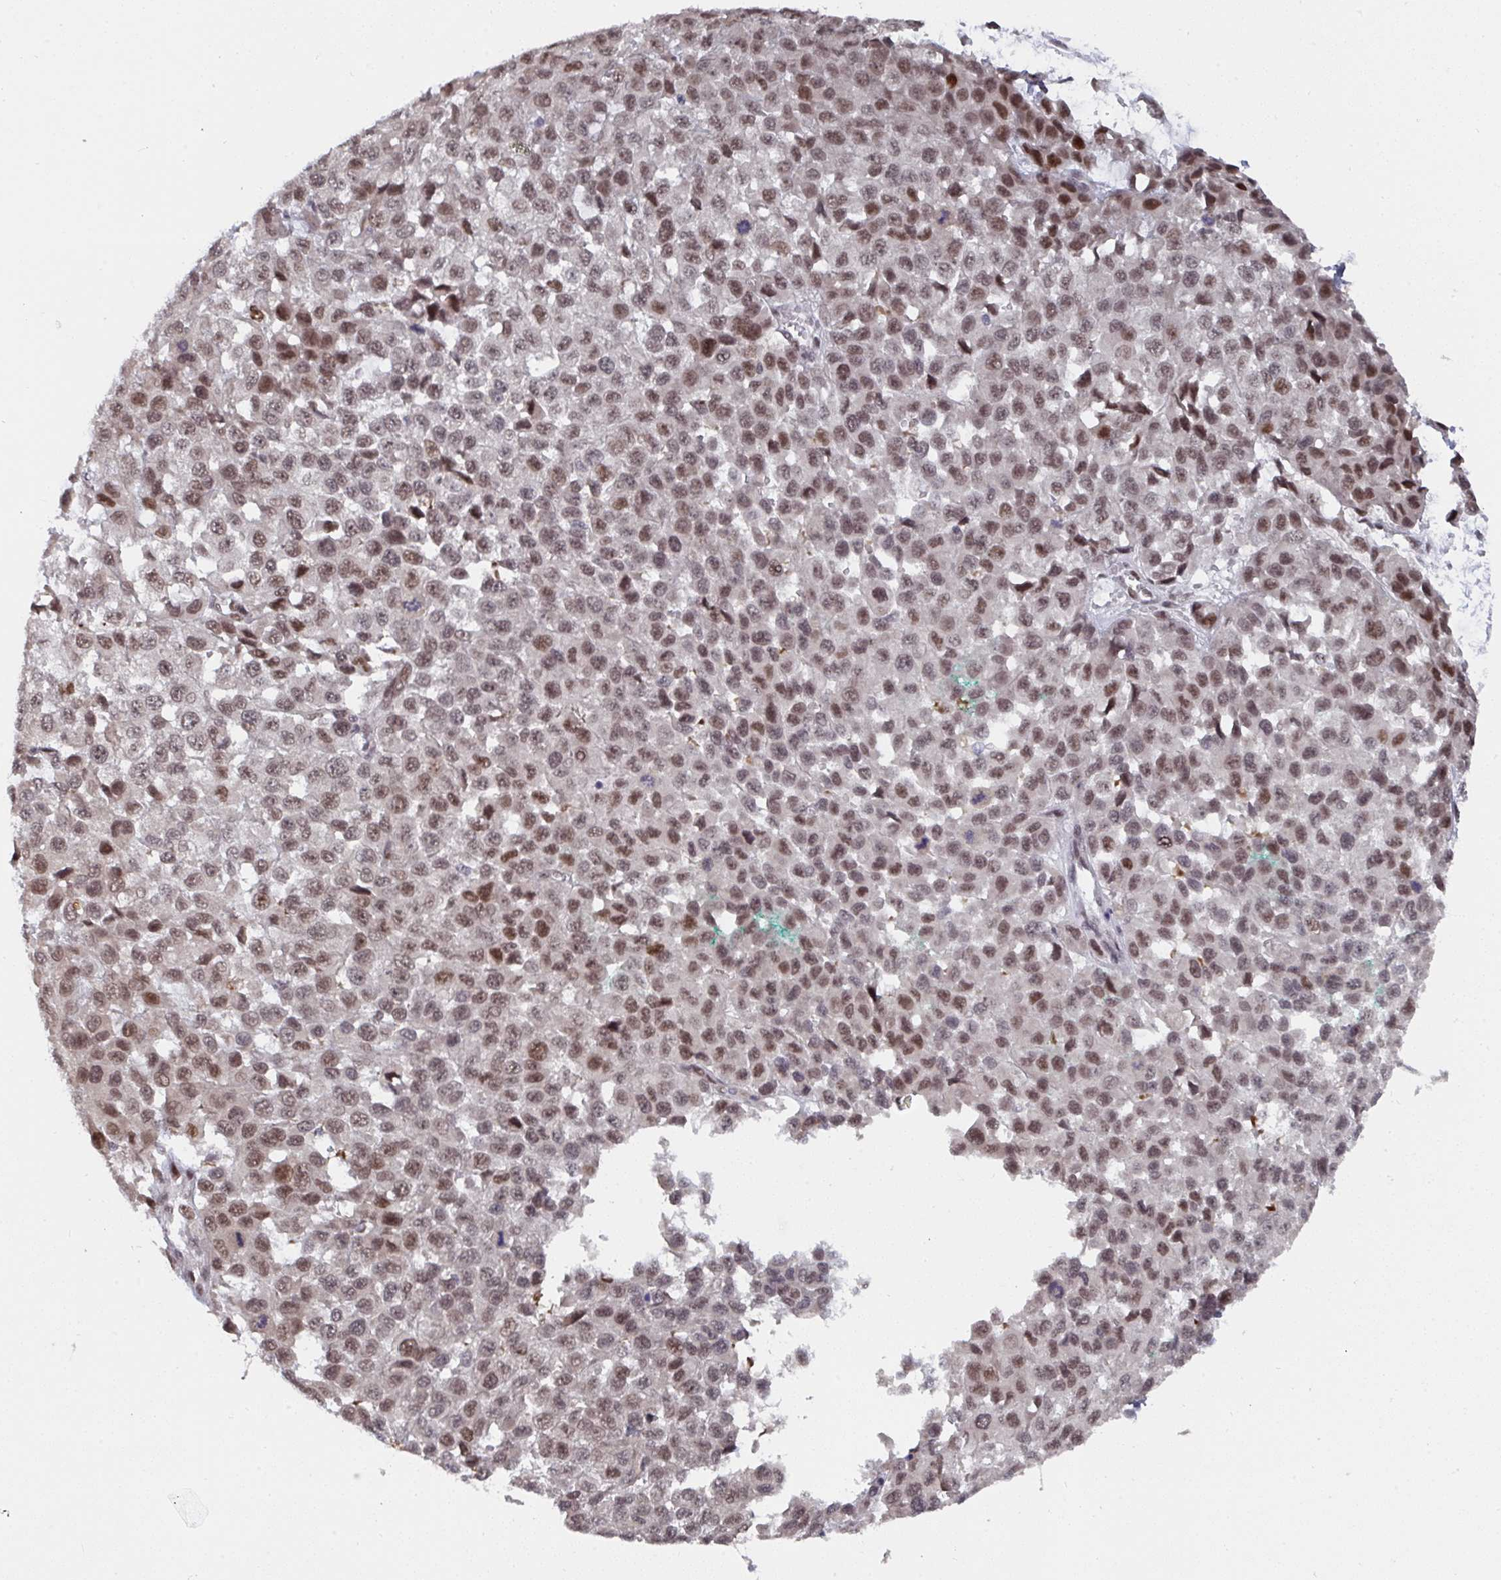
{"staining": {"intensity": "moderate", "quantity": ">75%", "location": "nuclear"}, "tissue": "melanoma", "cell_type": "Tumor cells", "image_type": "cancer", "snomed": [{"axis": "morphology", "description": "Malignant melanoma, NOS"}, {"axis": "topography", "description": "Skin"}], "caption": "This micrograph displays immunohistochemistry (IHC) staining of malignant melanoma, with medium moderate nuclear expression in about >75% of tumor cells.", "gene": "JMJD1C", "patient": {"sex": "male", "age": 62}}